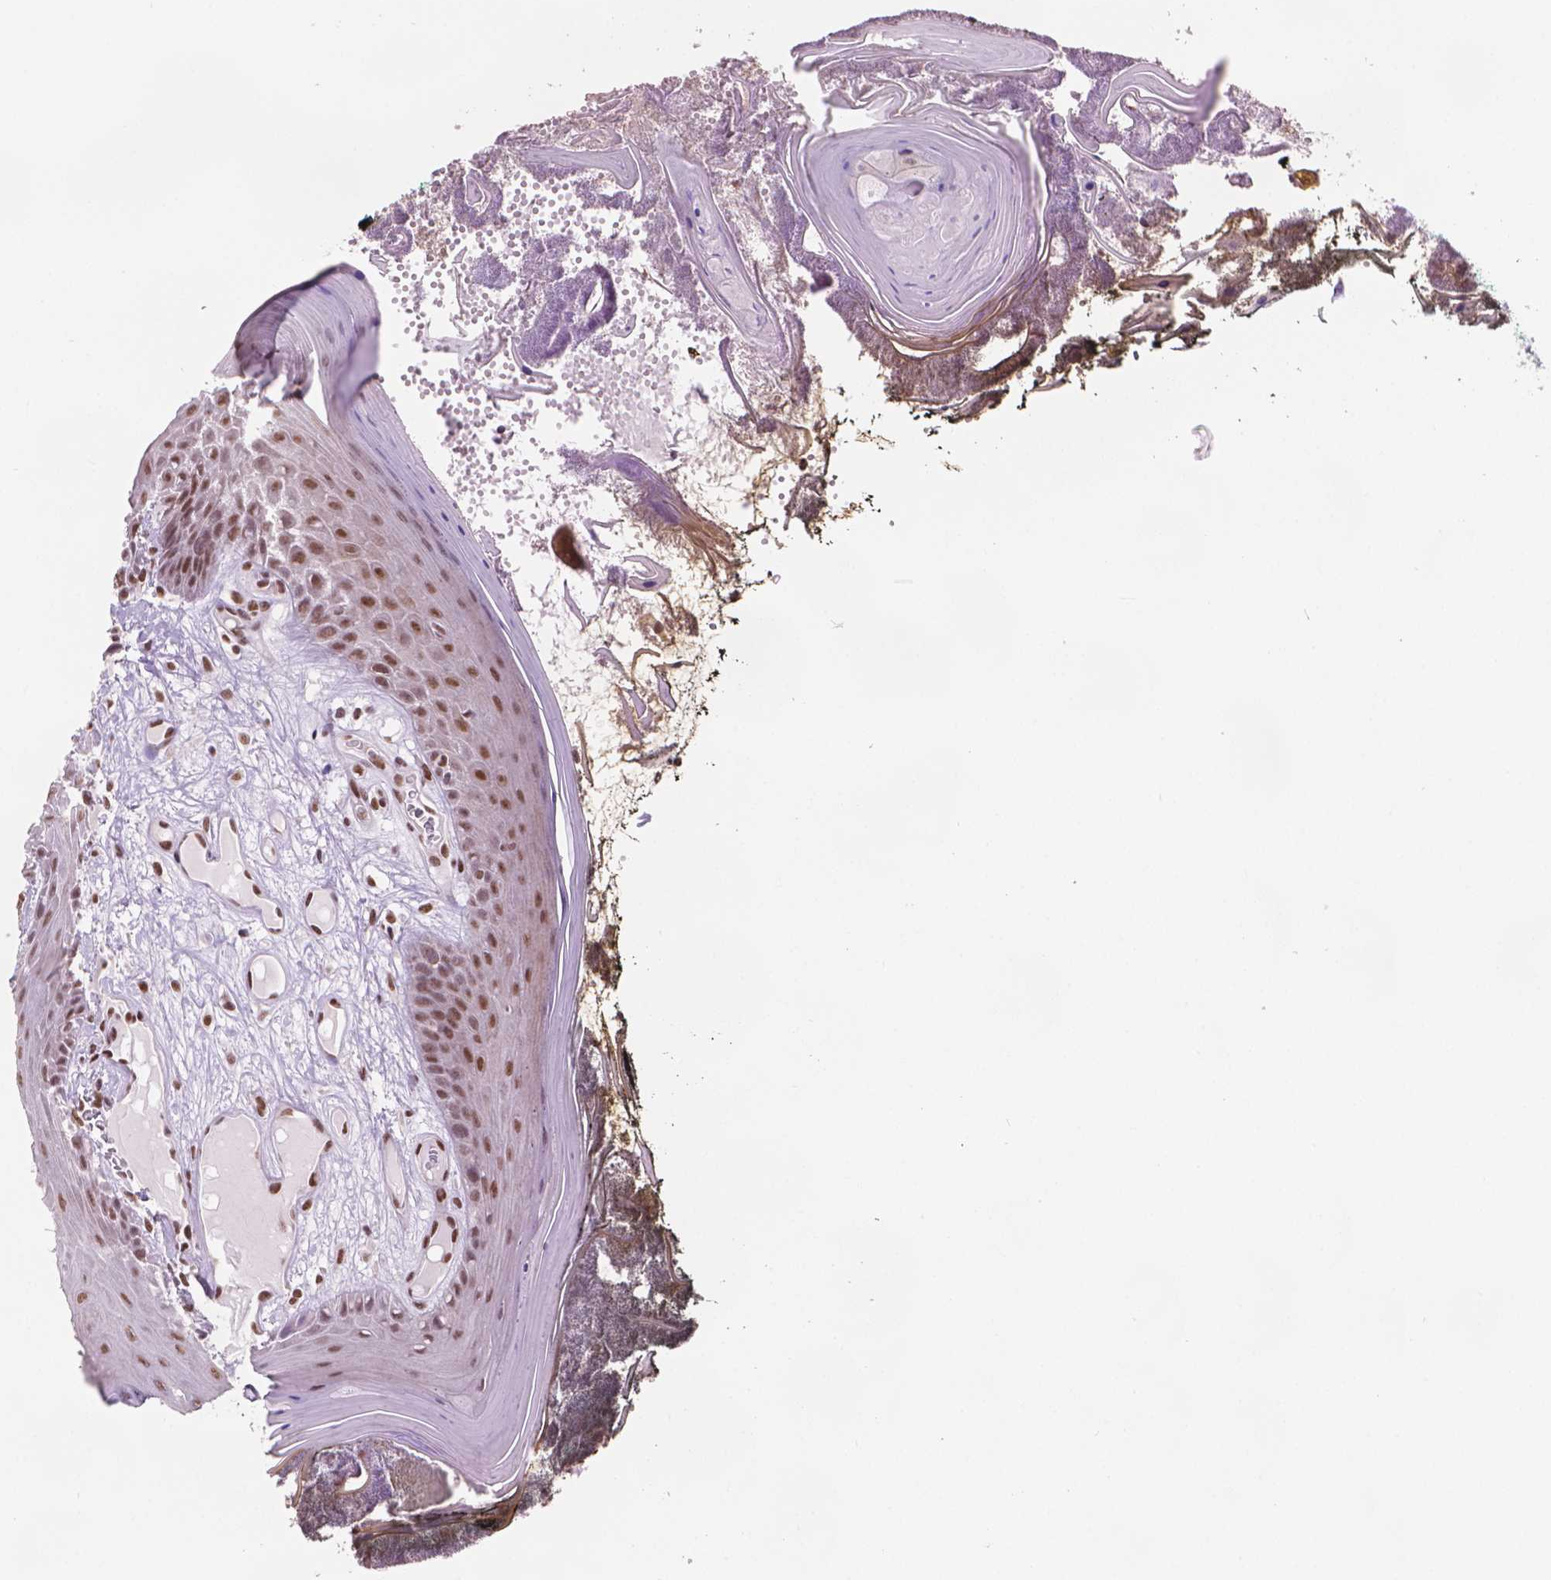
{"staining": {"intensity": "moderate", "quantity": ">75%", "location": "nuclear"}, "tissue": "oral mucosa", "cell_type": "Squamous epithelial cells", "image_type": "normal", "snomed": [{"axis": "morphology", "description": "Normal tissue, NOS"}, {"axis": "topography", "description": "Oral tissue"}], "caption": "DAB immunohistochemical staining of benign oral mucosa shows moderate nuclear protein expression in approximately >75% of squamous epithelial cells.", "gene": "UBN1", "patient": {"sex": "male", "age": 9}}